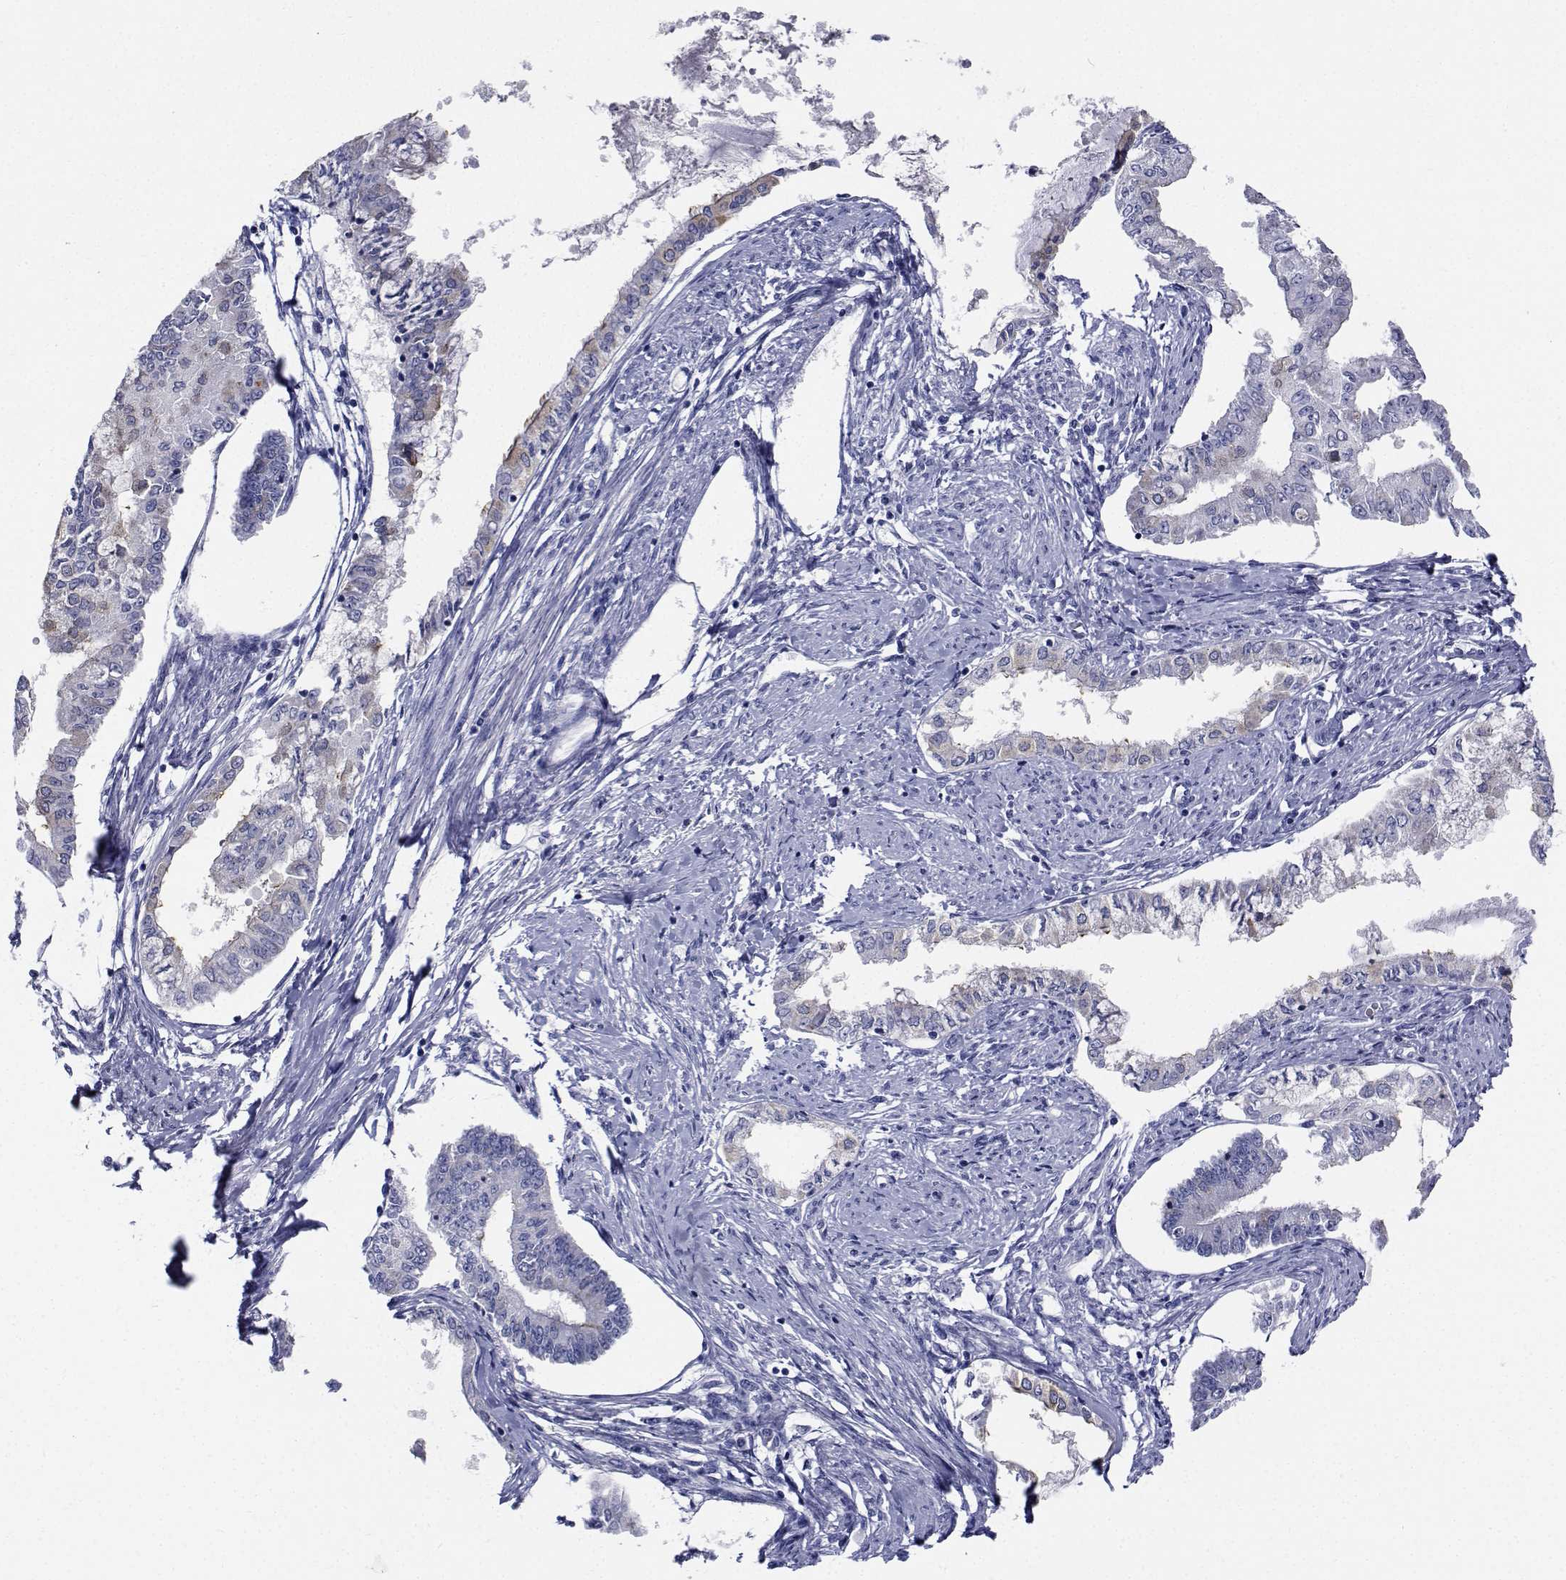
{"staining": {"intensity": "negative", "quantity": "none", "location": "none"}, "tissue": "endometrial cancer", "cell_type": "Tumor cells", "image_type": "cancer", "snomed": [{"axis": "morphology", "description": "Adenocarcinoma, NOS"}, {"axis": "topography", "description": "Endometrium"}], "caption": "This is an immunohistochemistry (IHC) image of human endometrial adenocarcinoma. There is no expression in tumor cells.", "gene": "CDHR3", "patient": {"sex": "female", "age": 76}}